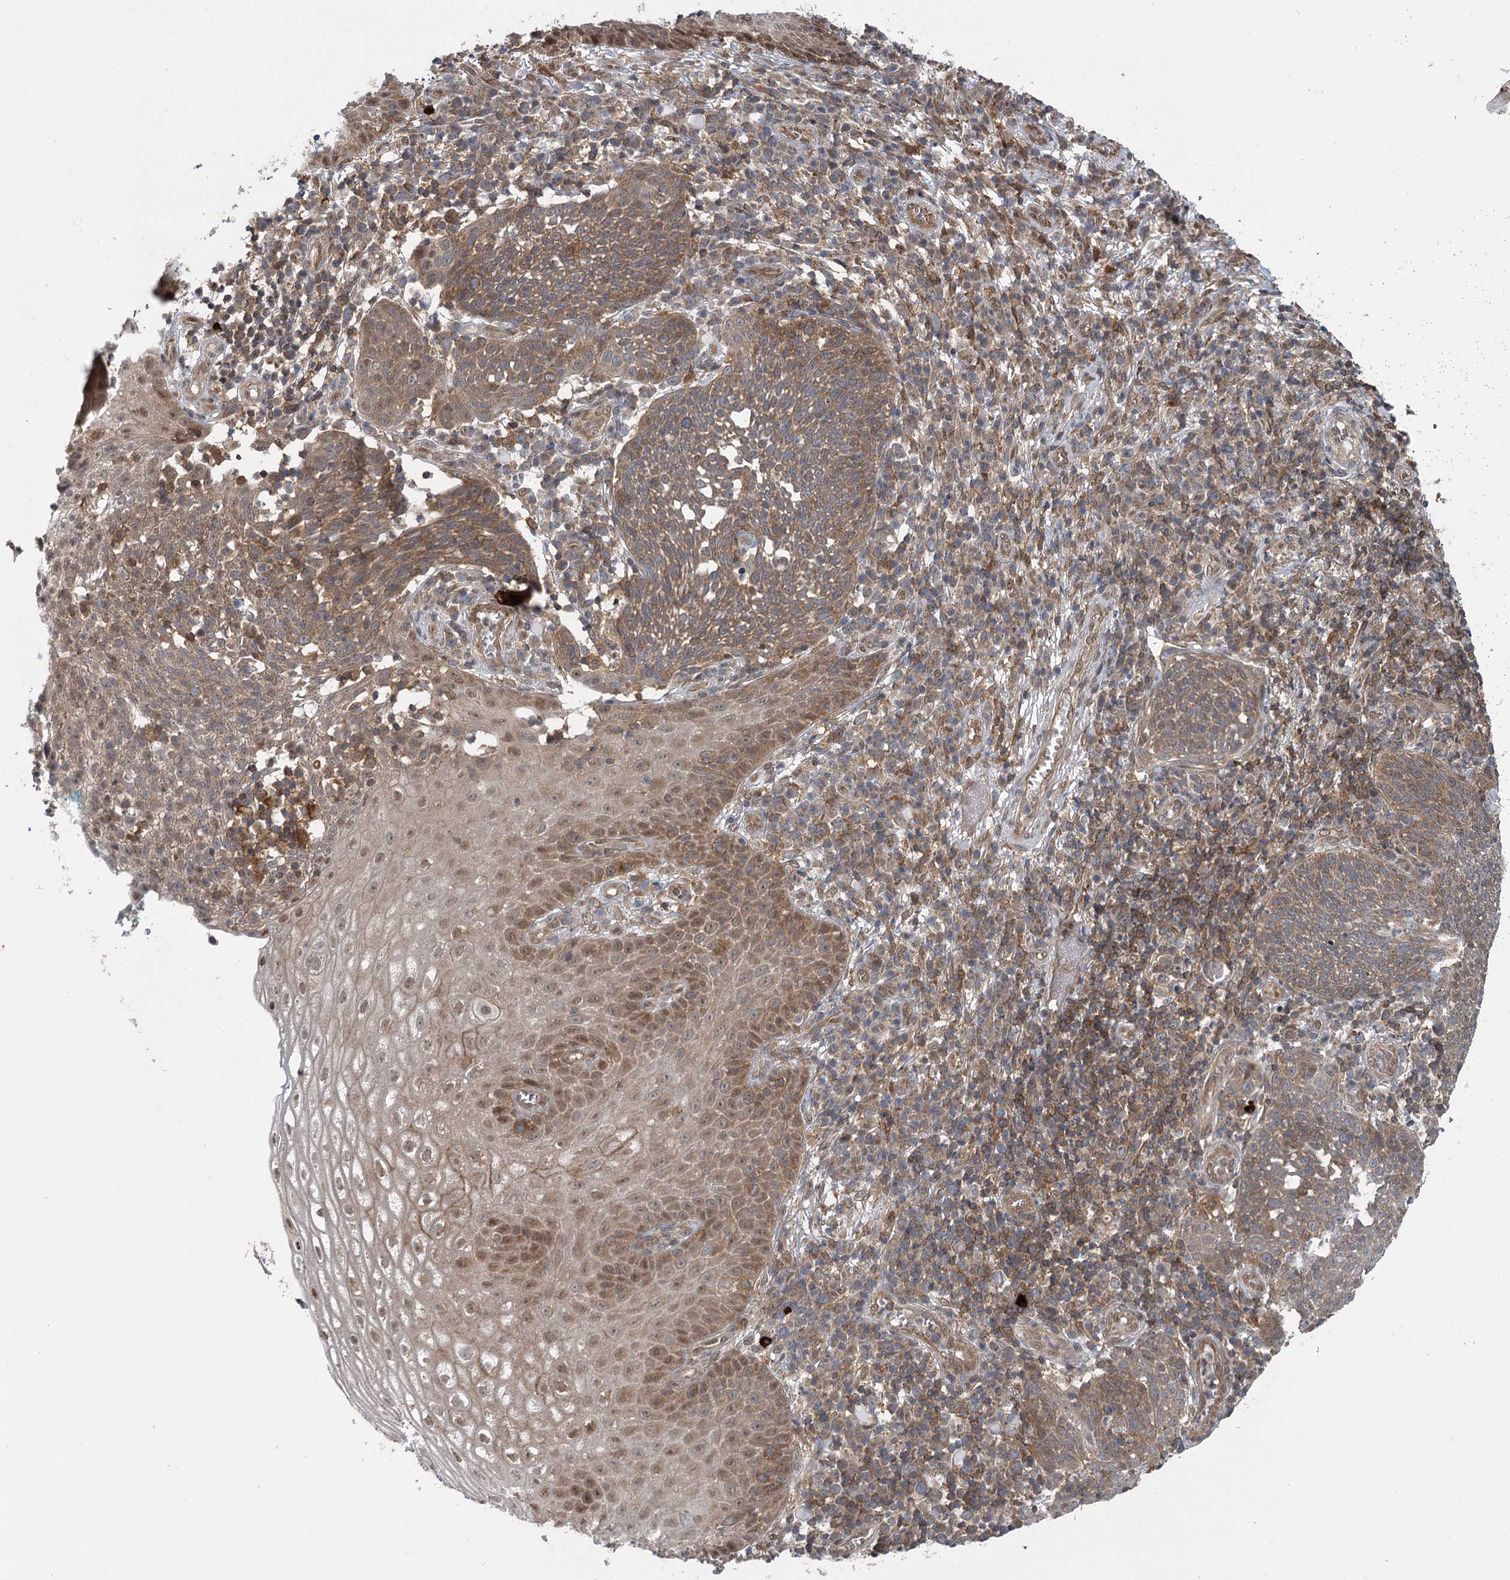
{"staining": {"intensity": "moderate", "quantity": ">75%", "location": "cytoplasmic/membranous"}, "tissue": "cervical cancer", "cell_type": "Tumor cells", "image_type": "cancer", "snomed": [{"axis": "morphology", "description": "Squamous cell carcinoma, NOS"}, {"axis": "topography", "description": "Cervix"}], "caption": "There is medium levels of moderate cytoplasmic/membranous expression in tumor cells of cervical cancer, as demonstrated by immunohistochemical staining (brown color).", "gene": "C12orf4", "patient": {"sex": "female", "age": 34}}